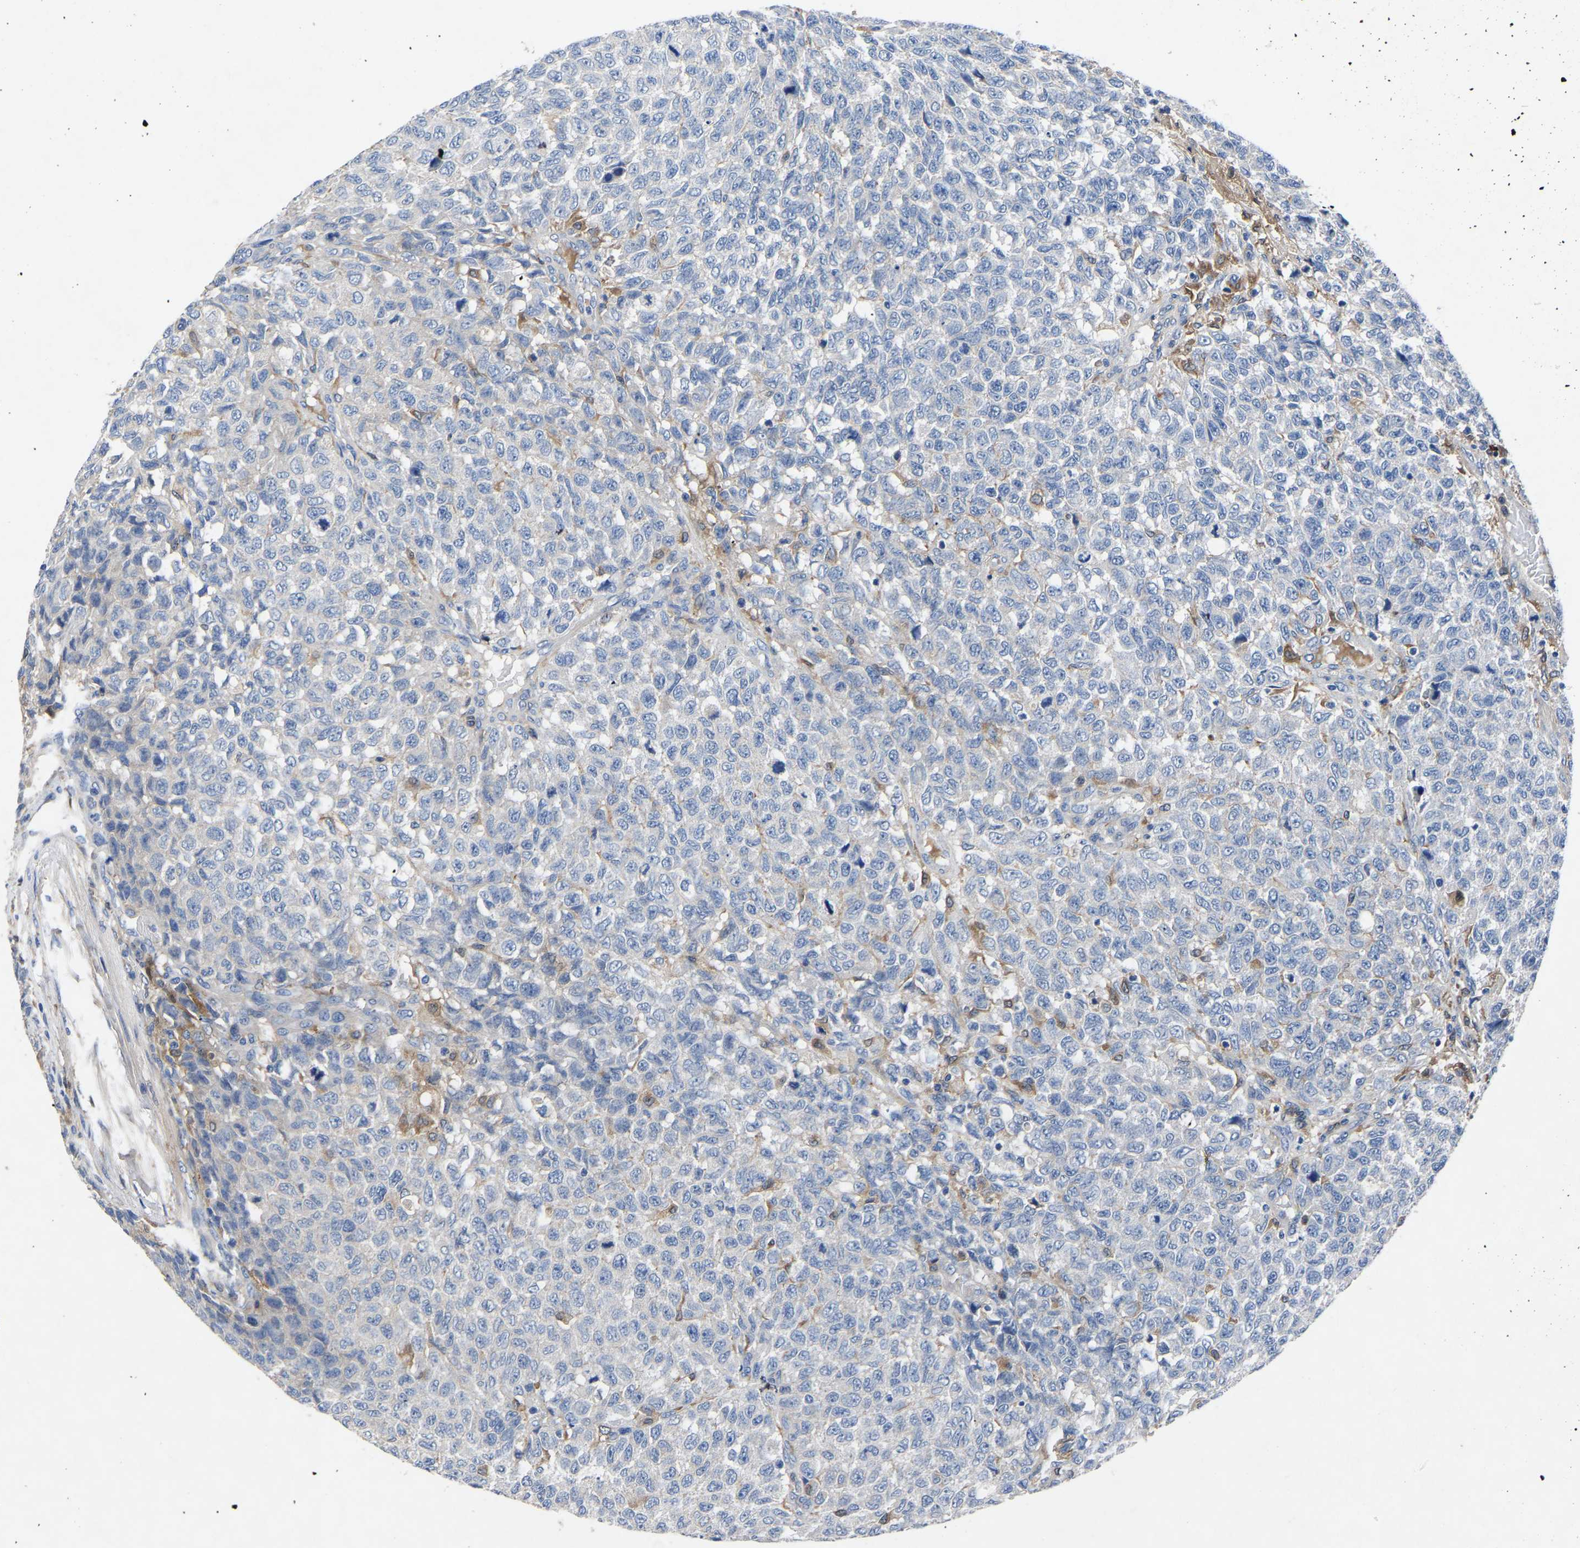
{"staining": {"intensity": "negative", "quantity": "none", "location": "none"}, "tissue": "testis cancer", "cell_type": "Tumor cells", "image_type": "cancer", "snomed": [{"axis": "morphology", "description": "Seminoma, NOS"}, {"axis": "topography", "description": "Testis"}], "caption": "A micrograph of human testis cancer is negative for staining in tumor cells.", "gene": "ATG2B", "patient": {"sex": "male", "age": 59}}